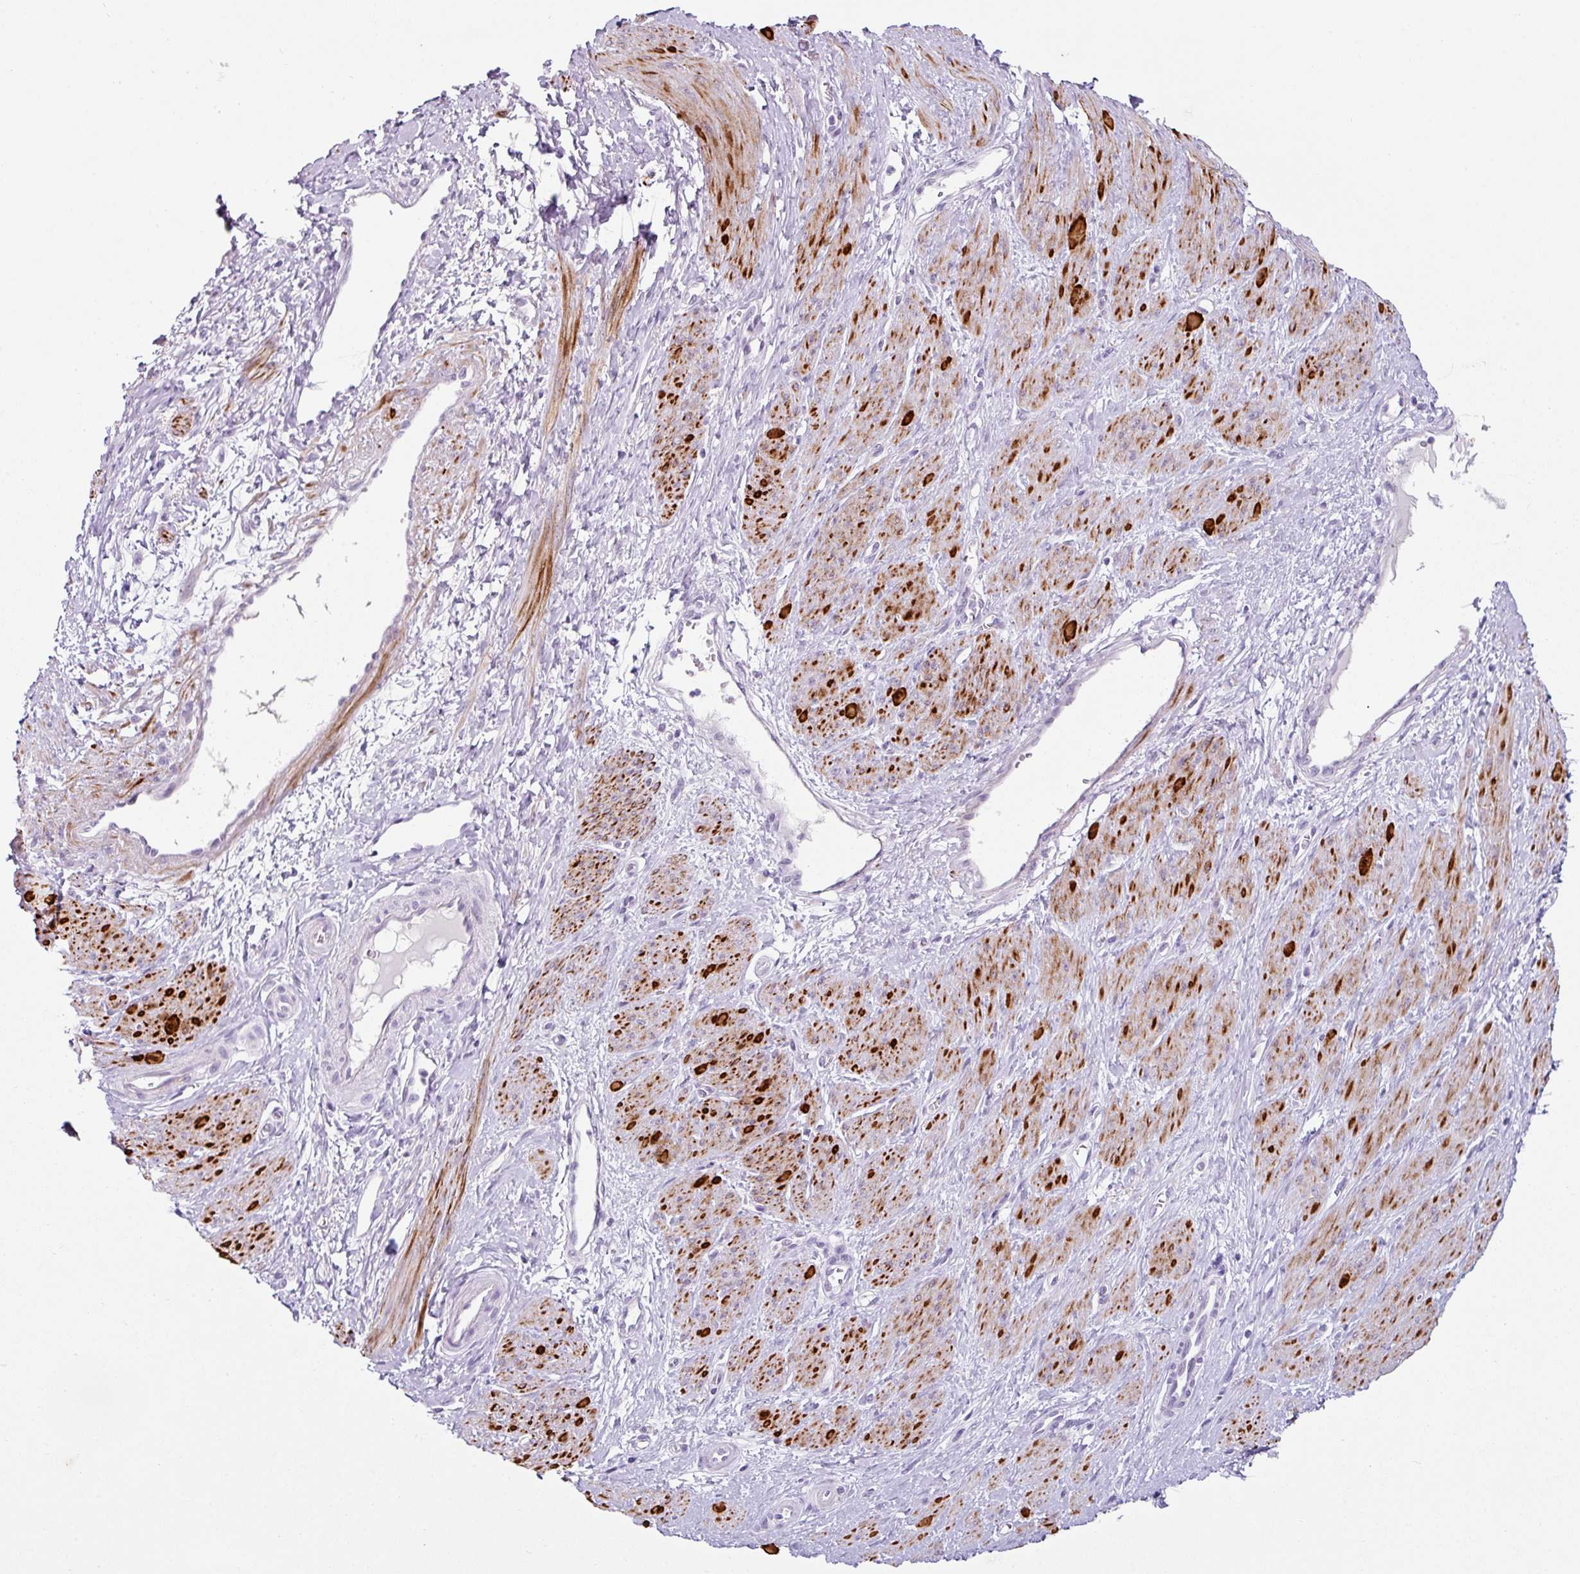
{"staining": {"intensity": "strong", "quantity": ">75%", "location": "cytoplasmic/membranous"}, "tissue": "smooth muscle", "cell_type": "Smooth muscle cells", "image_type": "normal", "snomed": [{"axis": "morphology", "description": "Normal tissue, NOS"}, {"axis": "topography", "description": "Smooth muscle"}, {"axis": "topography", "description": "Uterus"}], "caption": "Immunohistochemistry (IHC) of normal smooth muscle demonstrates high levels of strong cytoplasmic/membranous expression in approximately >75% of smooth muscle cells.", "gene": "TRA2A", "patient": {"sex": "female", "age": 39}}